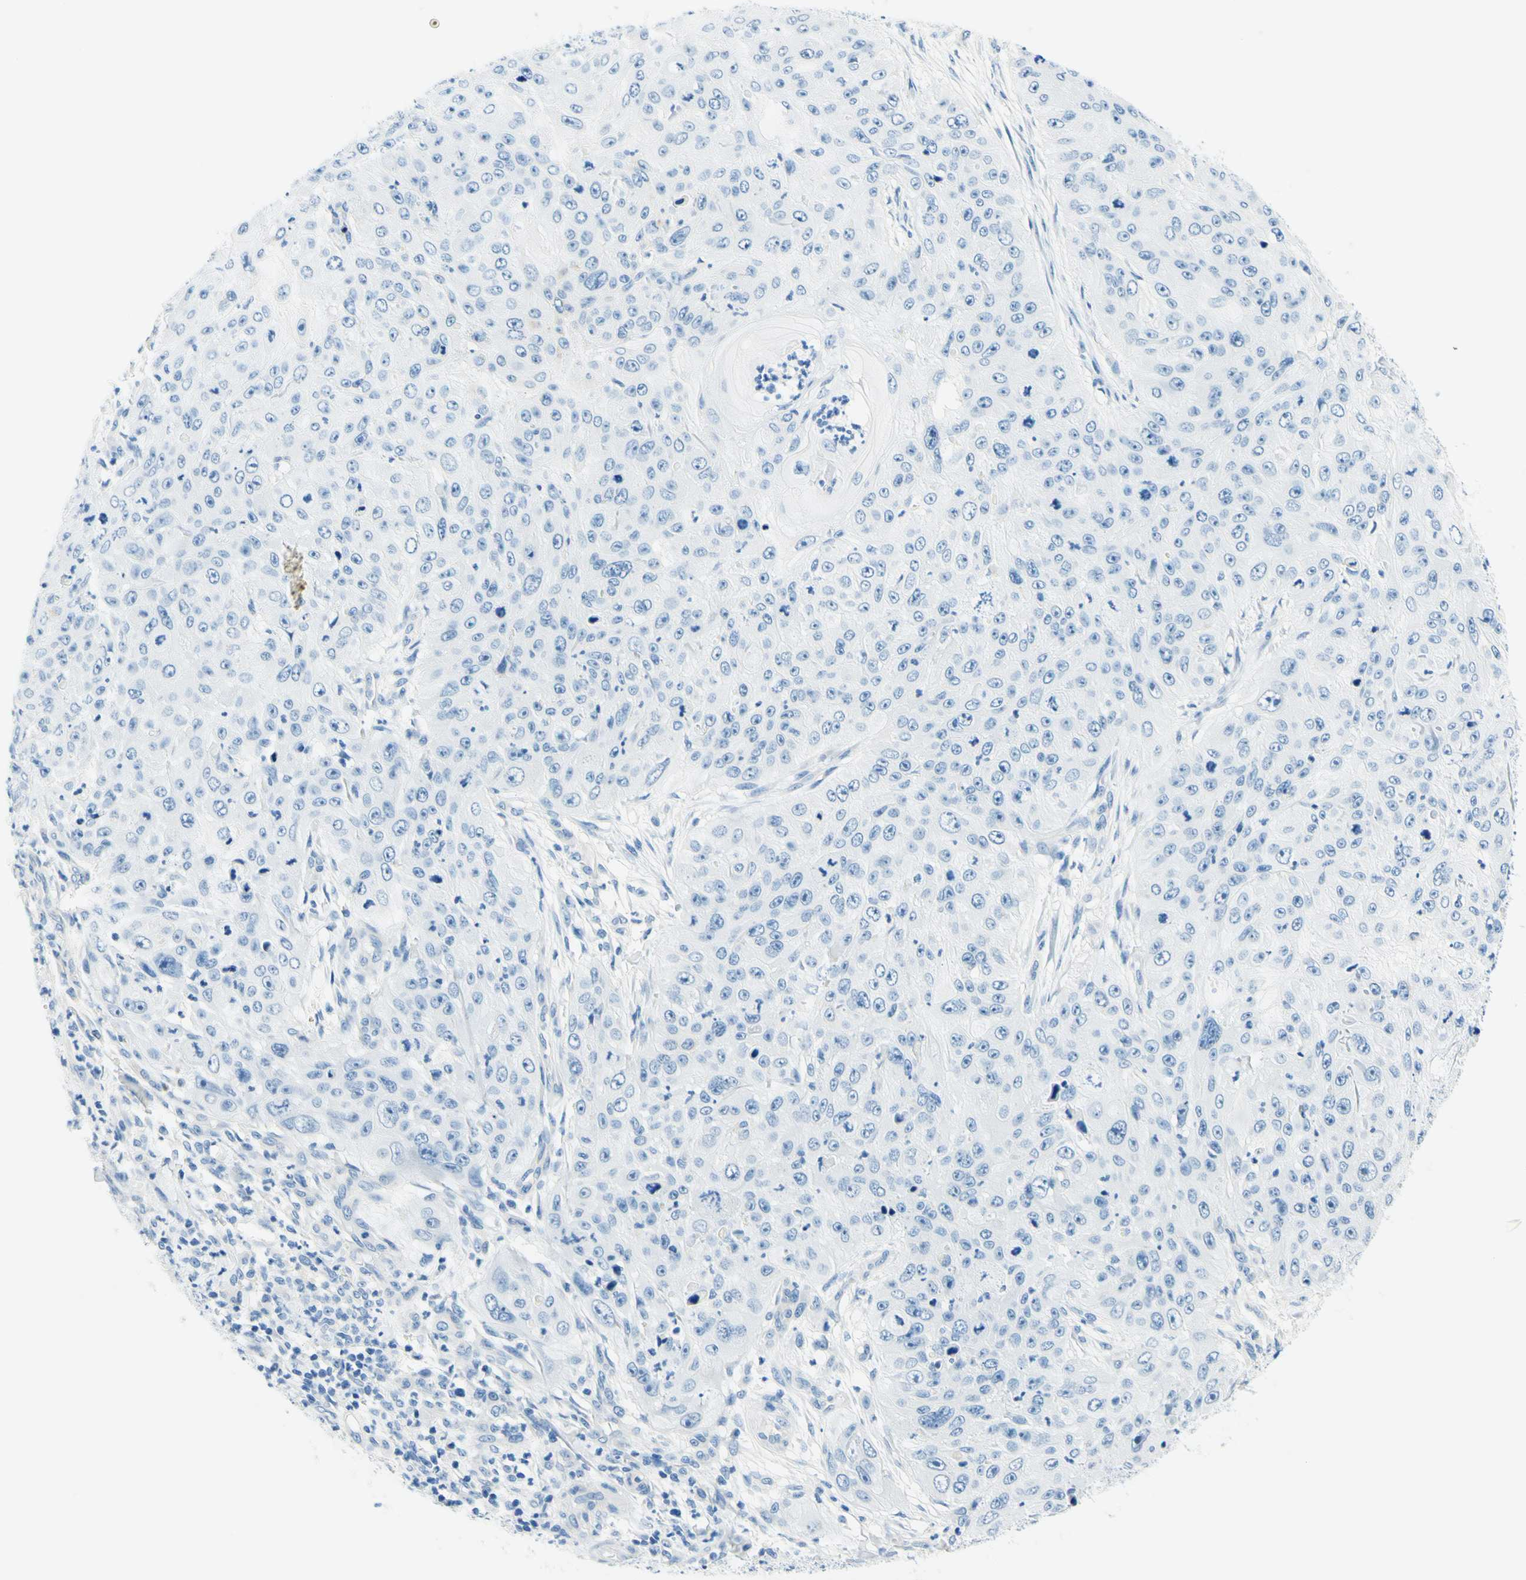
{"staining": {"intensity": "negative", "quantity": "none", "location": "none"}, "tissue": "skin cancer", "cell_type": "Tumor cells", "image_type": "cancer", "snomed": [{"axis": "morphology", "description": "Squamous cell carcinoma, NOS"}, {"axis": "topography", "description": "Skin"}], "caption": "Skin squamous cell carcinoma was stained to show a protein in brown. There is no significant staining in tumor cells.", "gene": "PASD1", "patient": {"sex": "female", "age": 80}}